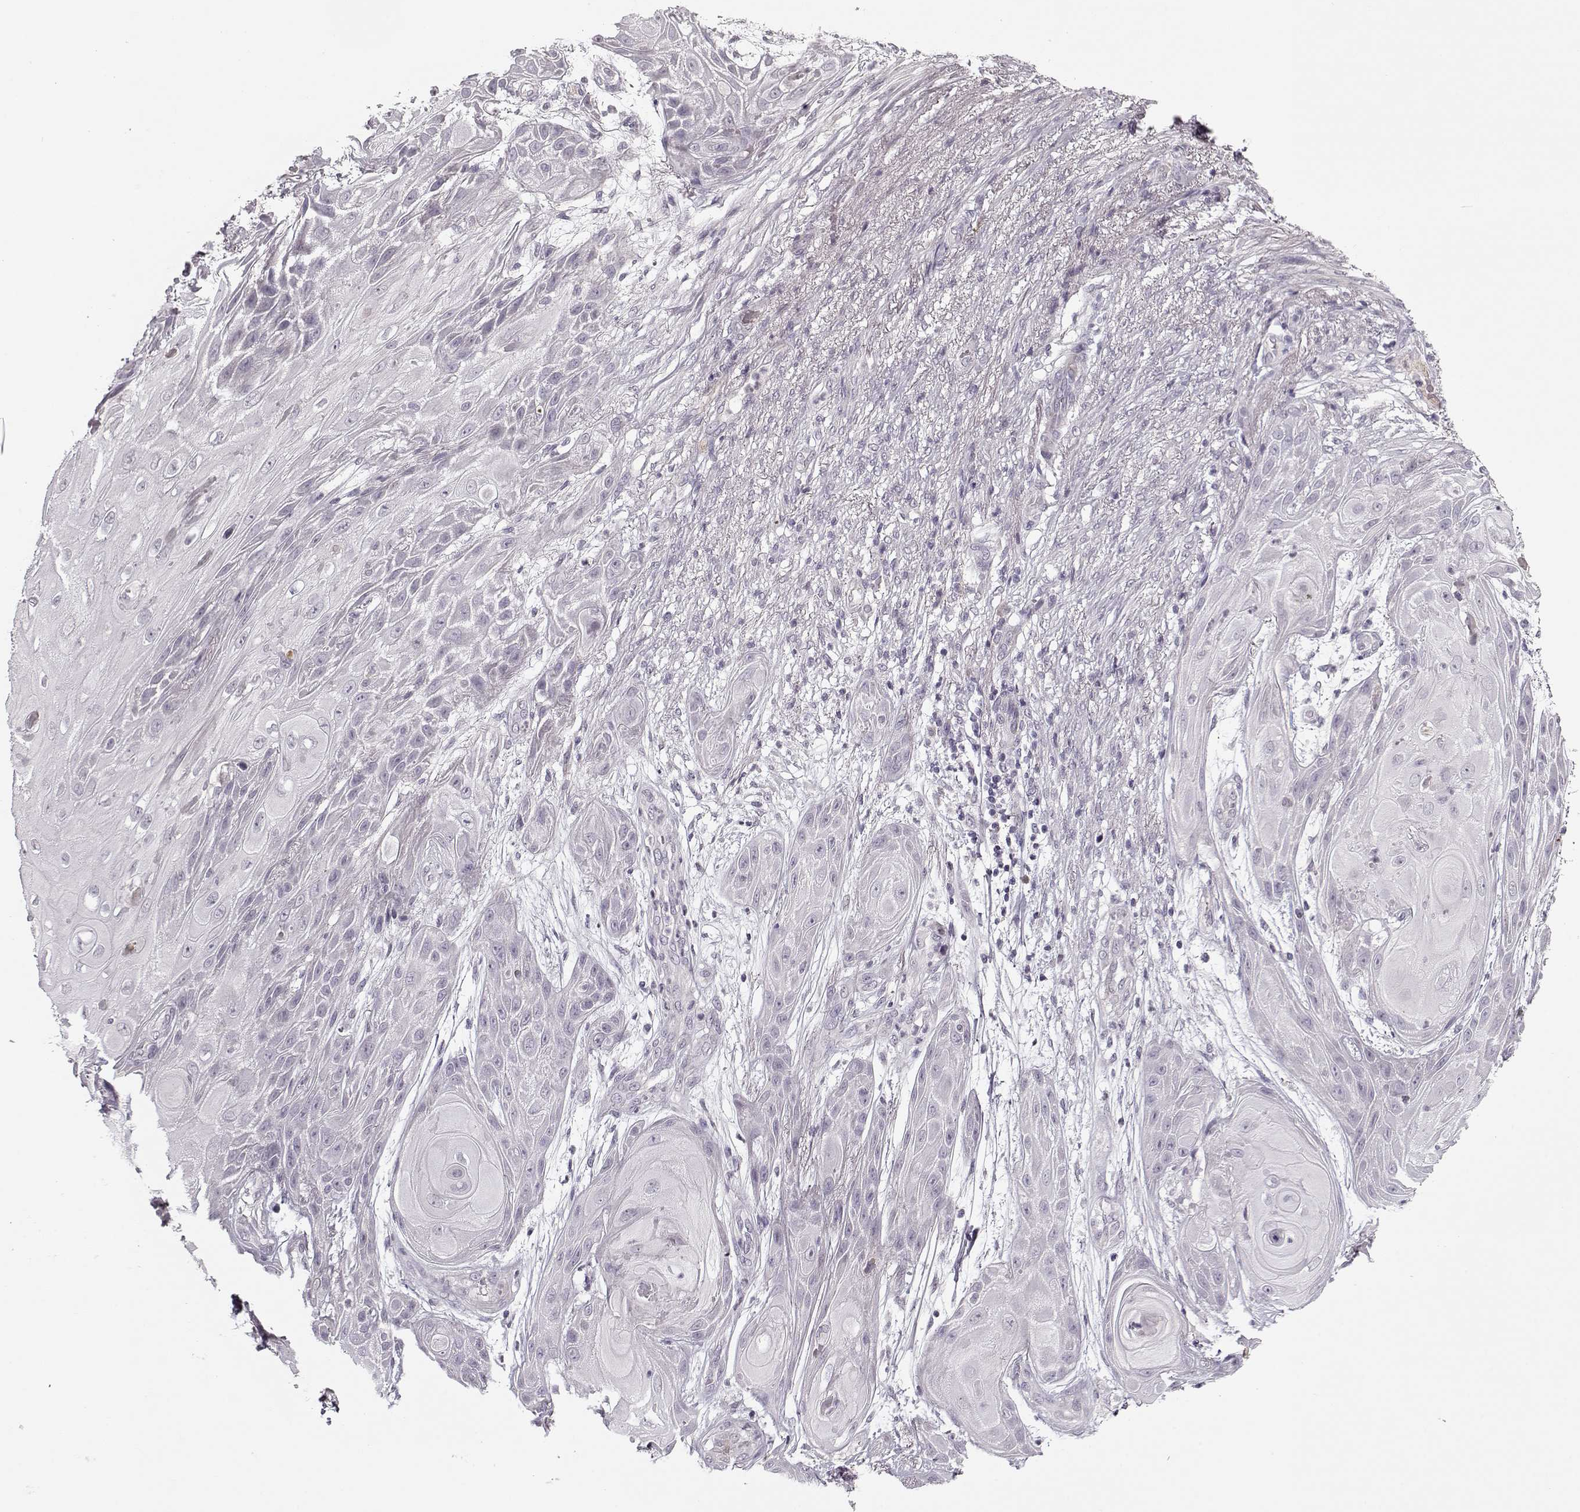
{"staining": {"intensity": "negative", "quantity": "none", "location": "none"}, "tissue": "skin cancer", "cell_type": "Tumor cells", "image_type": "cancer", "snomed": [{"axis": "morphology", "description": "Squamous cell carcinoma, NOS"}, {"axis": "topography", "description": "Skin"}], "caption": "Immunohistochemical staining of human skin cancer (squamous cell carcinoma) shows no significant staining in tumor cells.", "gene": "KRT9", "patient": {"sex": "male", "age": 62}}